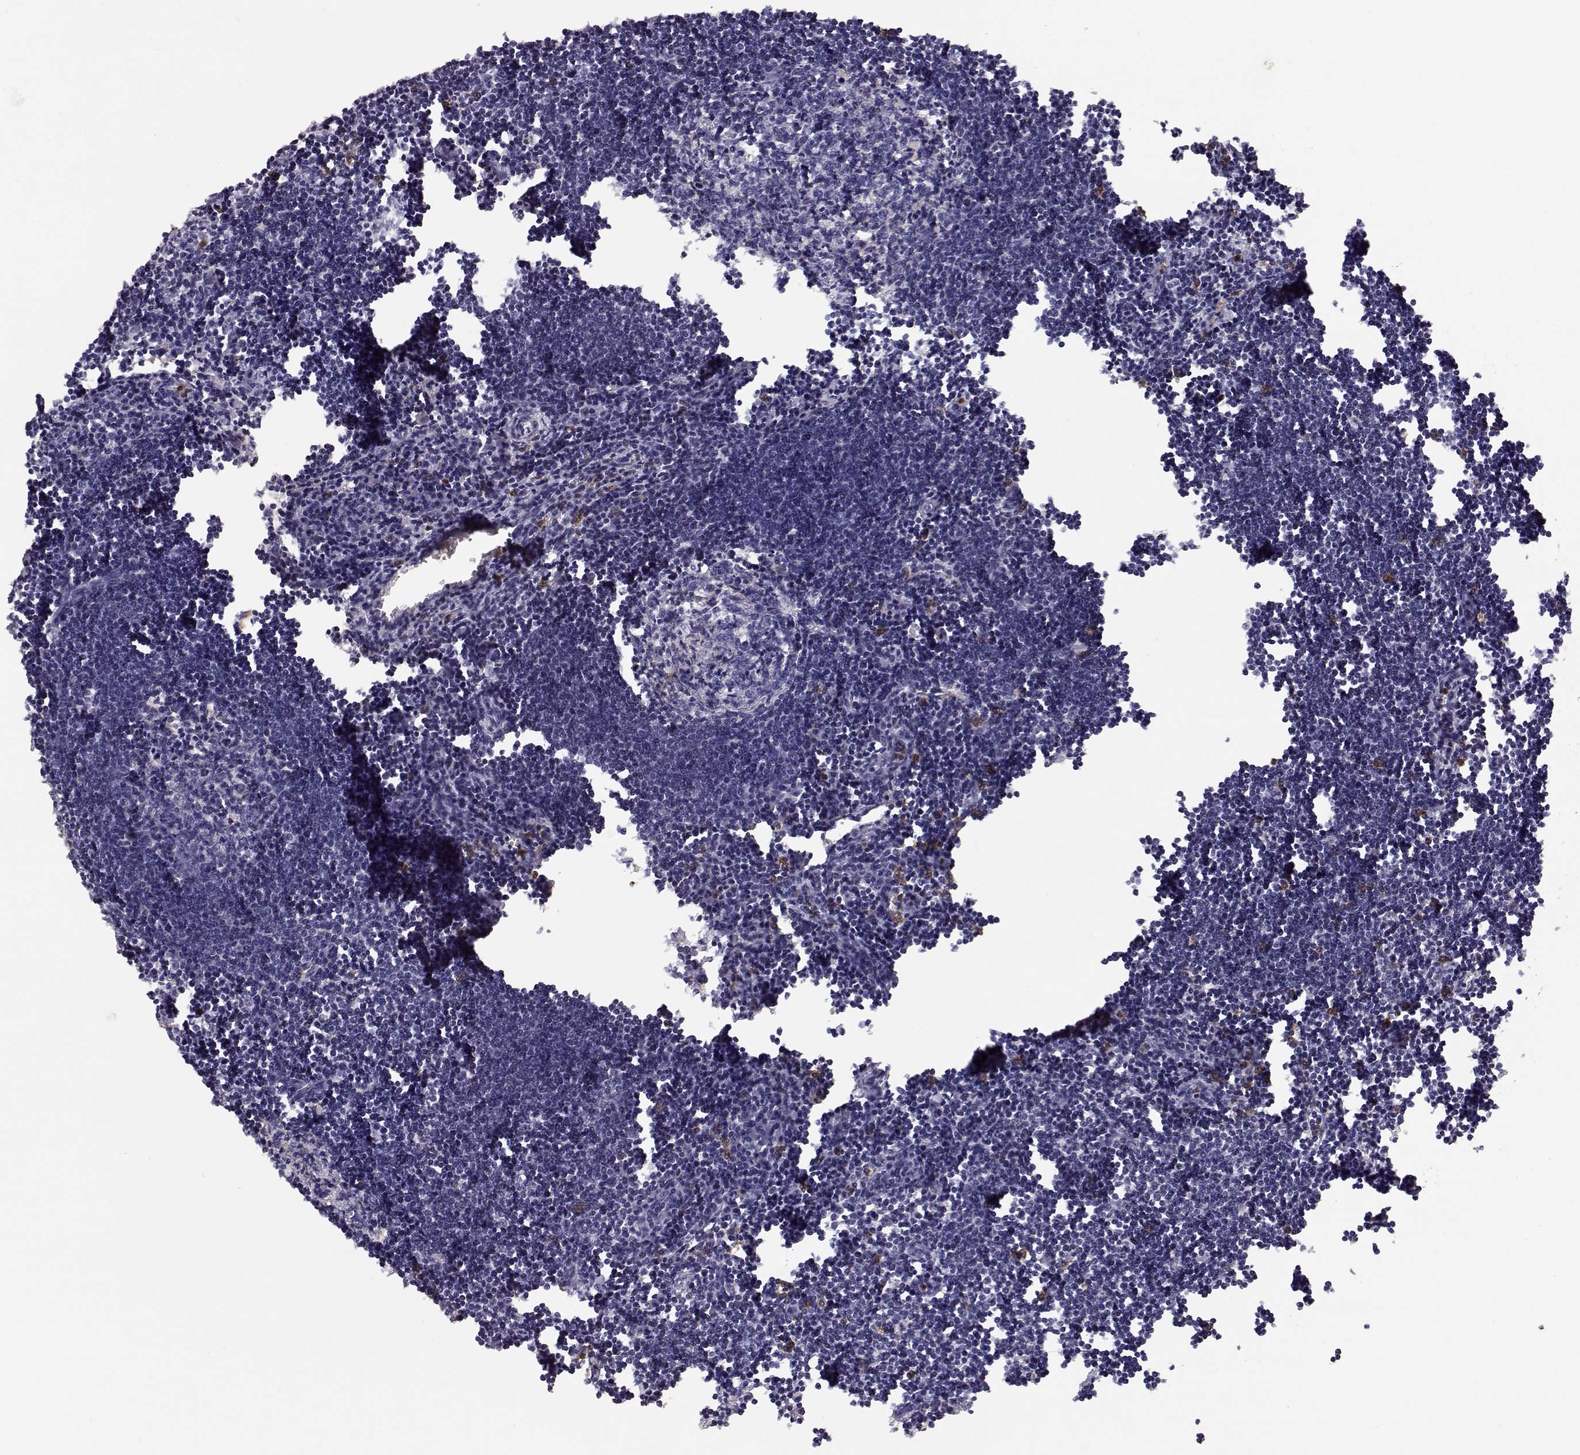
{"staining": {"intensity": "negative", "quantity": "none", "location": "none"}, "tissue": "lymph node", "cell_type": "Germinal center cells", "image_type": "normal", "snomed": [{"axis": "morphology", "description": "Normal tissue, NOS"}, {"axis": "topography", "description": "Lymph node"}], "caption": "Immunohistochemistry (IHC) histopathology image of unremarkable lymph node: human lymph node stained with DAB exhibits no significant protein expression in germinal center cells.", "gene": "TNFRSF10C", "patient": {"sex": "male", "age": 55}}